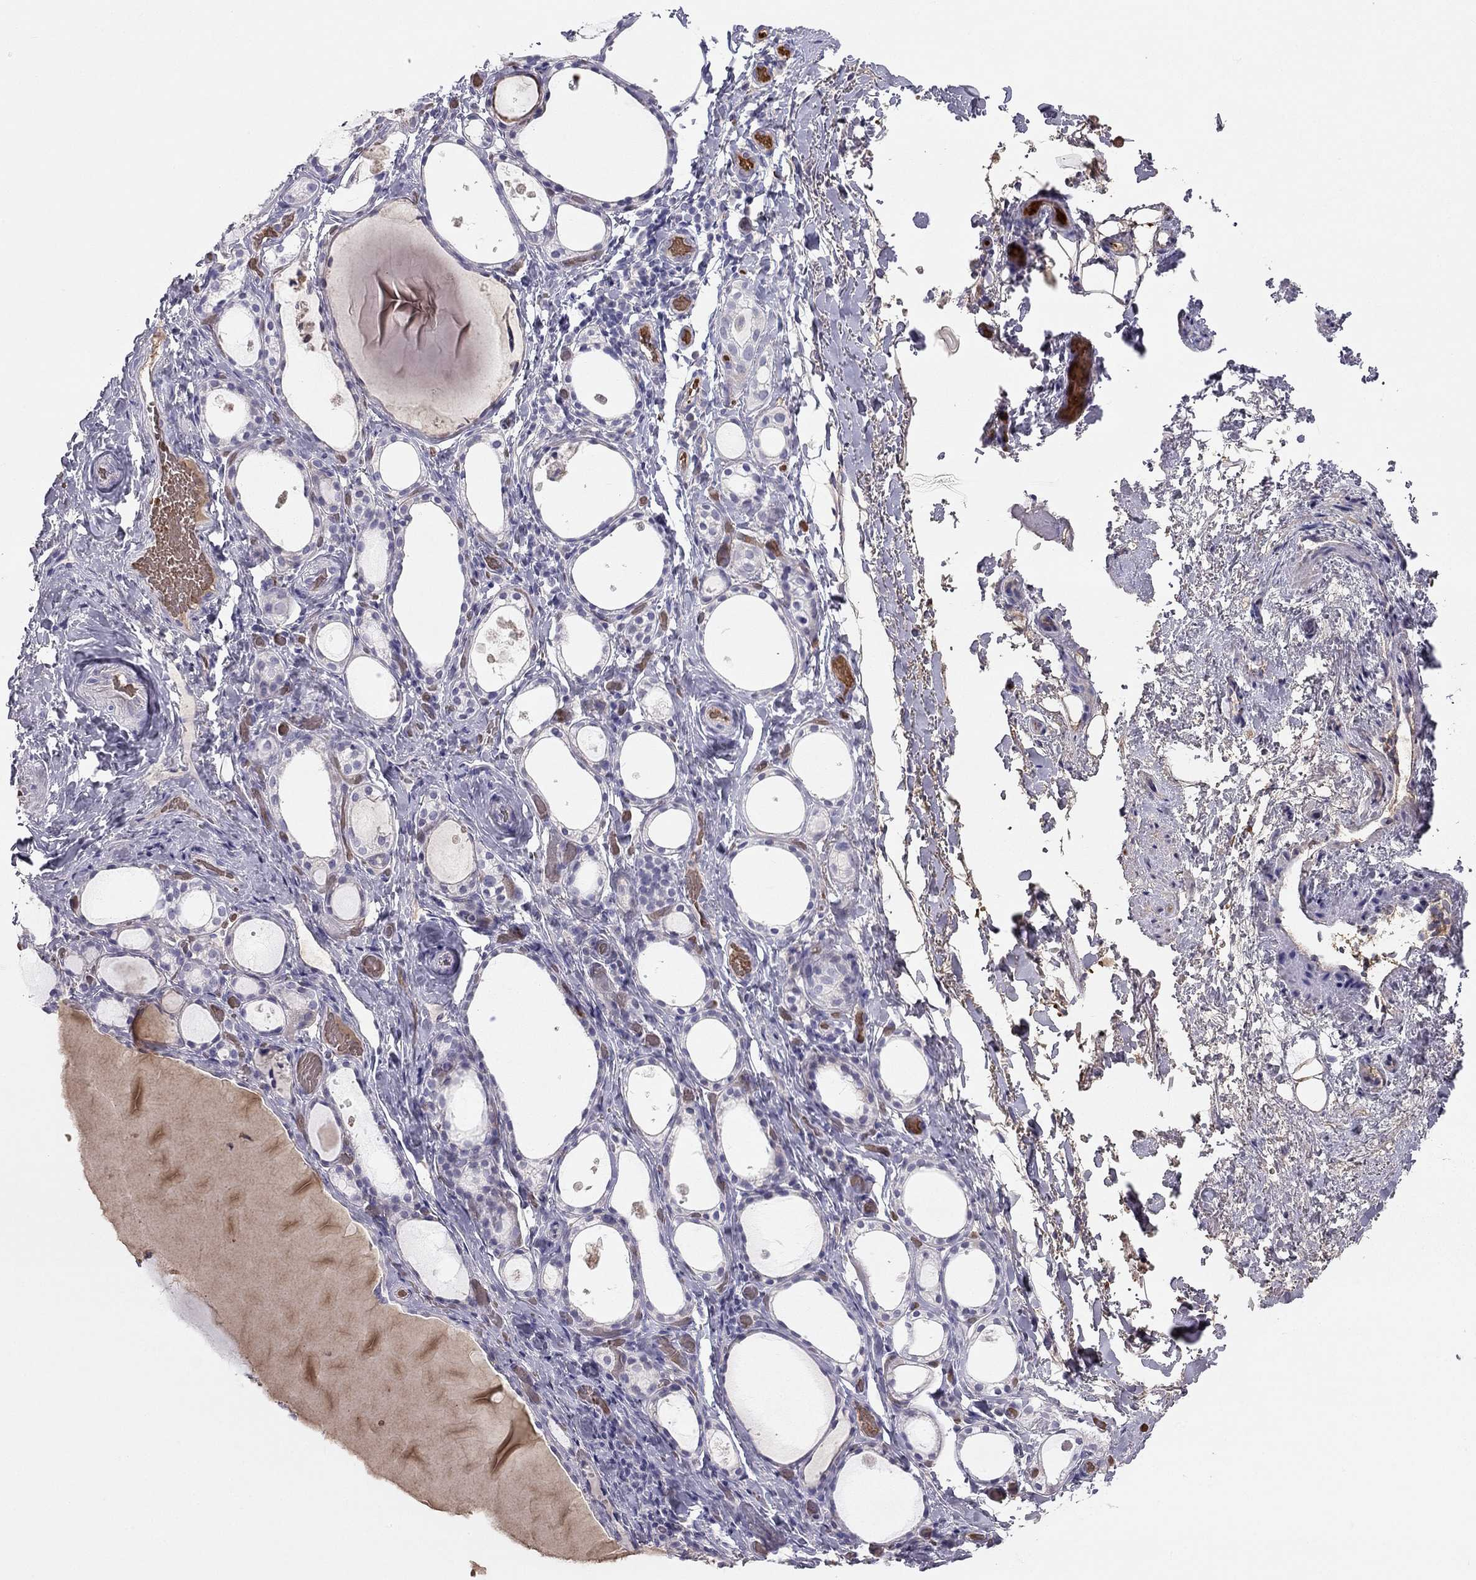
{"staining": {"intensity": "negative", "quantity": "none", "location": "none"}, "tissue": "thyroid gland", "cell_type": "Glandular cells", "image_type": "normal", "snomed": [{"axis": "morphology", "description": "Normal tissue, NOS"}, {"axis": "topography", "description": "Thyroid gland"}], "caption": "An immunohistochemistry (IHC) micrograph of normal thyroid gland is shown. There is no staining in glandular cells of thyroid gland.", "gene": "RHCE", "patient": {"sex": "male", "age": 68}}